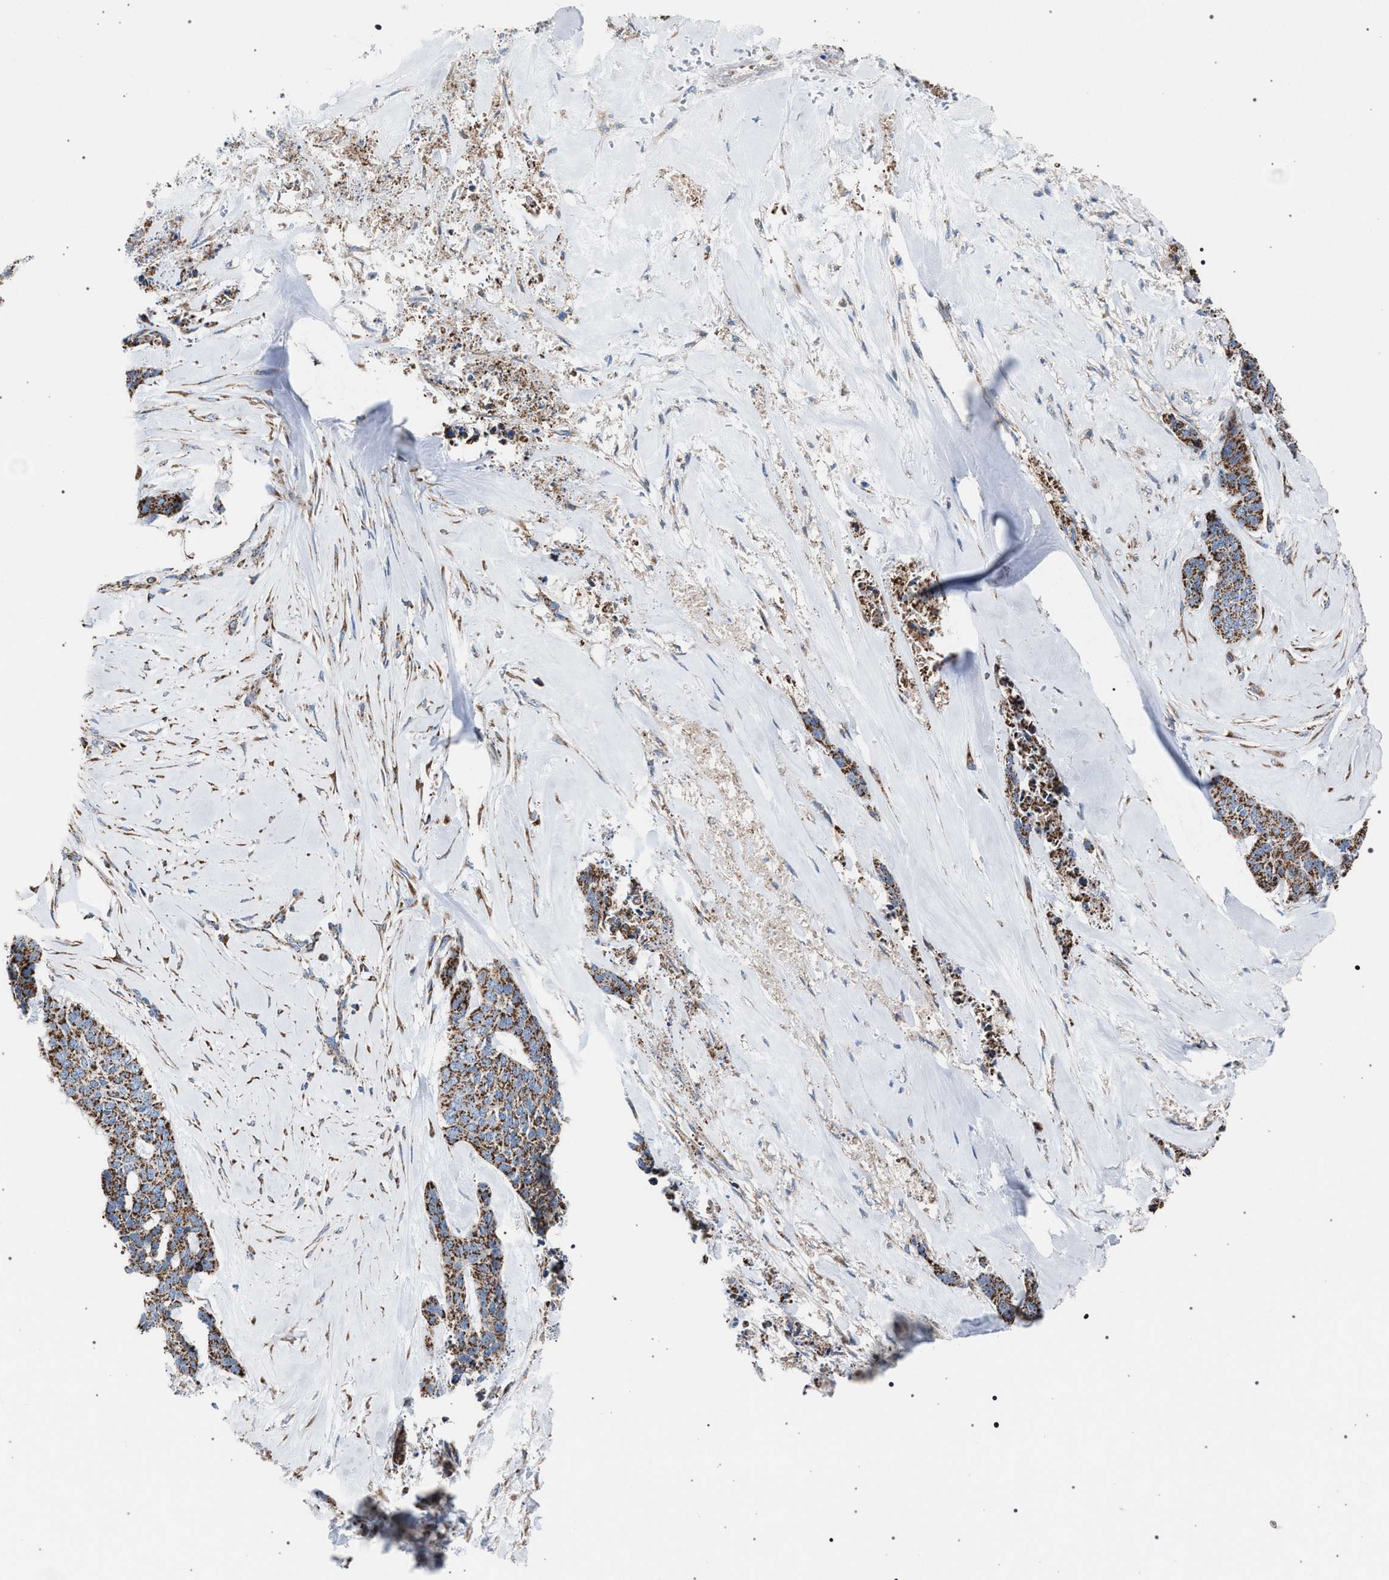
{"staining": {"intensity": "moderate", "quantity": ">75%", "location": "cytoplasmic/membranous"}, "tissue": "skin cancer", "cell_type": "Tumor cells", "image_type": "cancer", "snomed": [{"axis": "morphology", "description": "Basal cell carcinoma"}, {"axis": "topography", "description": "Skin"}], "caption": "Immunohistochemical staining of human skin basal cell carcinoma reveals moderate cytoplasmic/membranous protein expression in approximately >75% of tumor cells.", "gene": "VPS13A", "patient": {"sex": "female", "age": 64}}